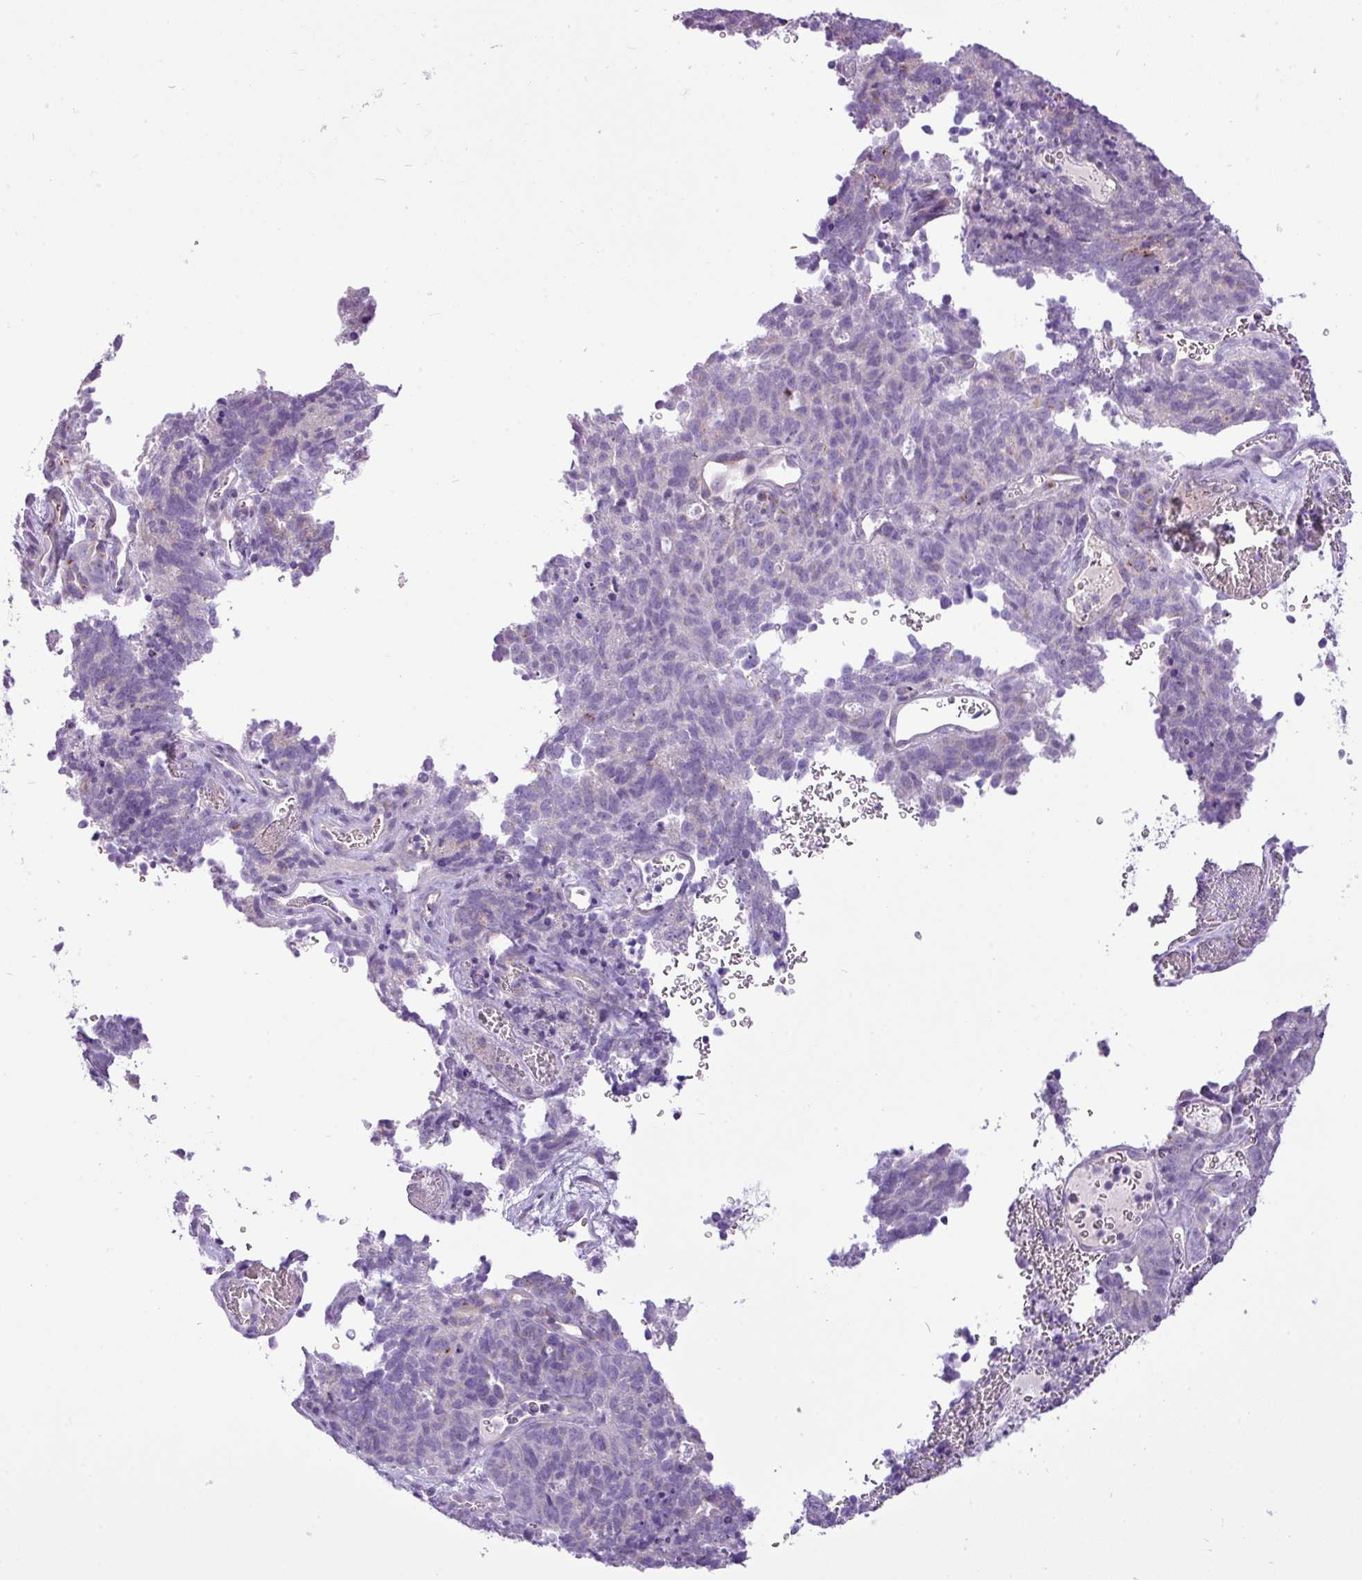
{"staining": {"intensity": "negative", "quantity": "none", "location": "none"}, "tissue": "cervical cancer", "cell_type": "Tumor cells", "image_type": "cancer", "snomed": [{"axis": "morphology", "description": "Adenocarcinoma, NOS"}, {"axis": "topography", "description": "Cervix"}], "caption": "An immunohistochemistry (IHC) micrograph of adenocarcinoma (cervical) is shown. There is no staining in tumor cells of adenocarcinoma (cervical).", "gene": "FAM43A", "patient": {"sex": "female", "age": 38}}